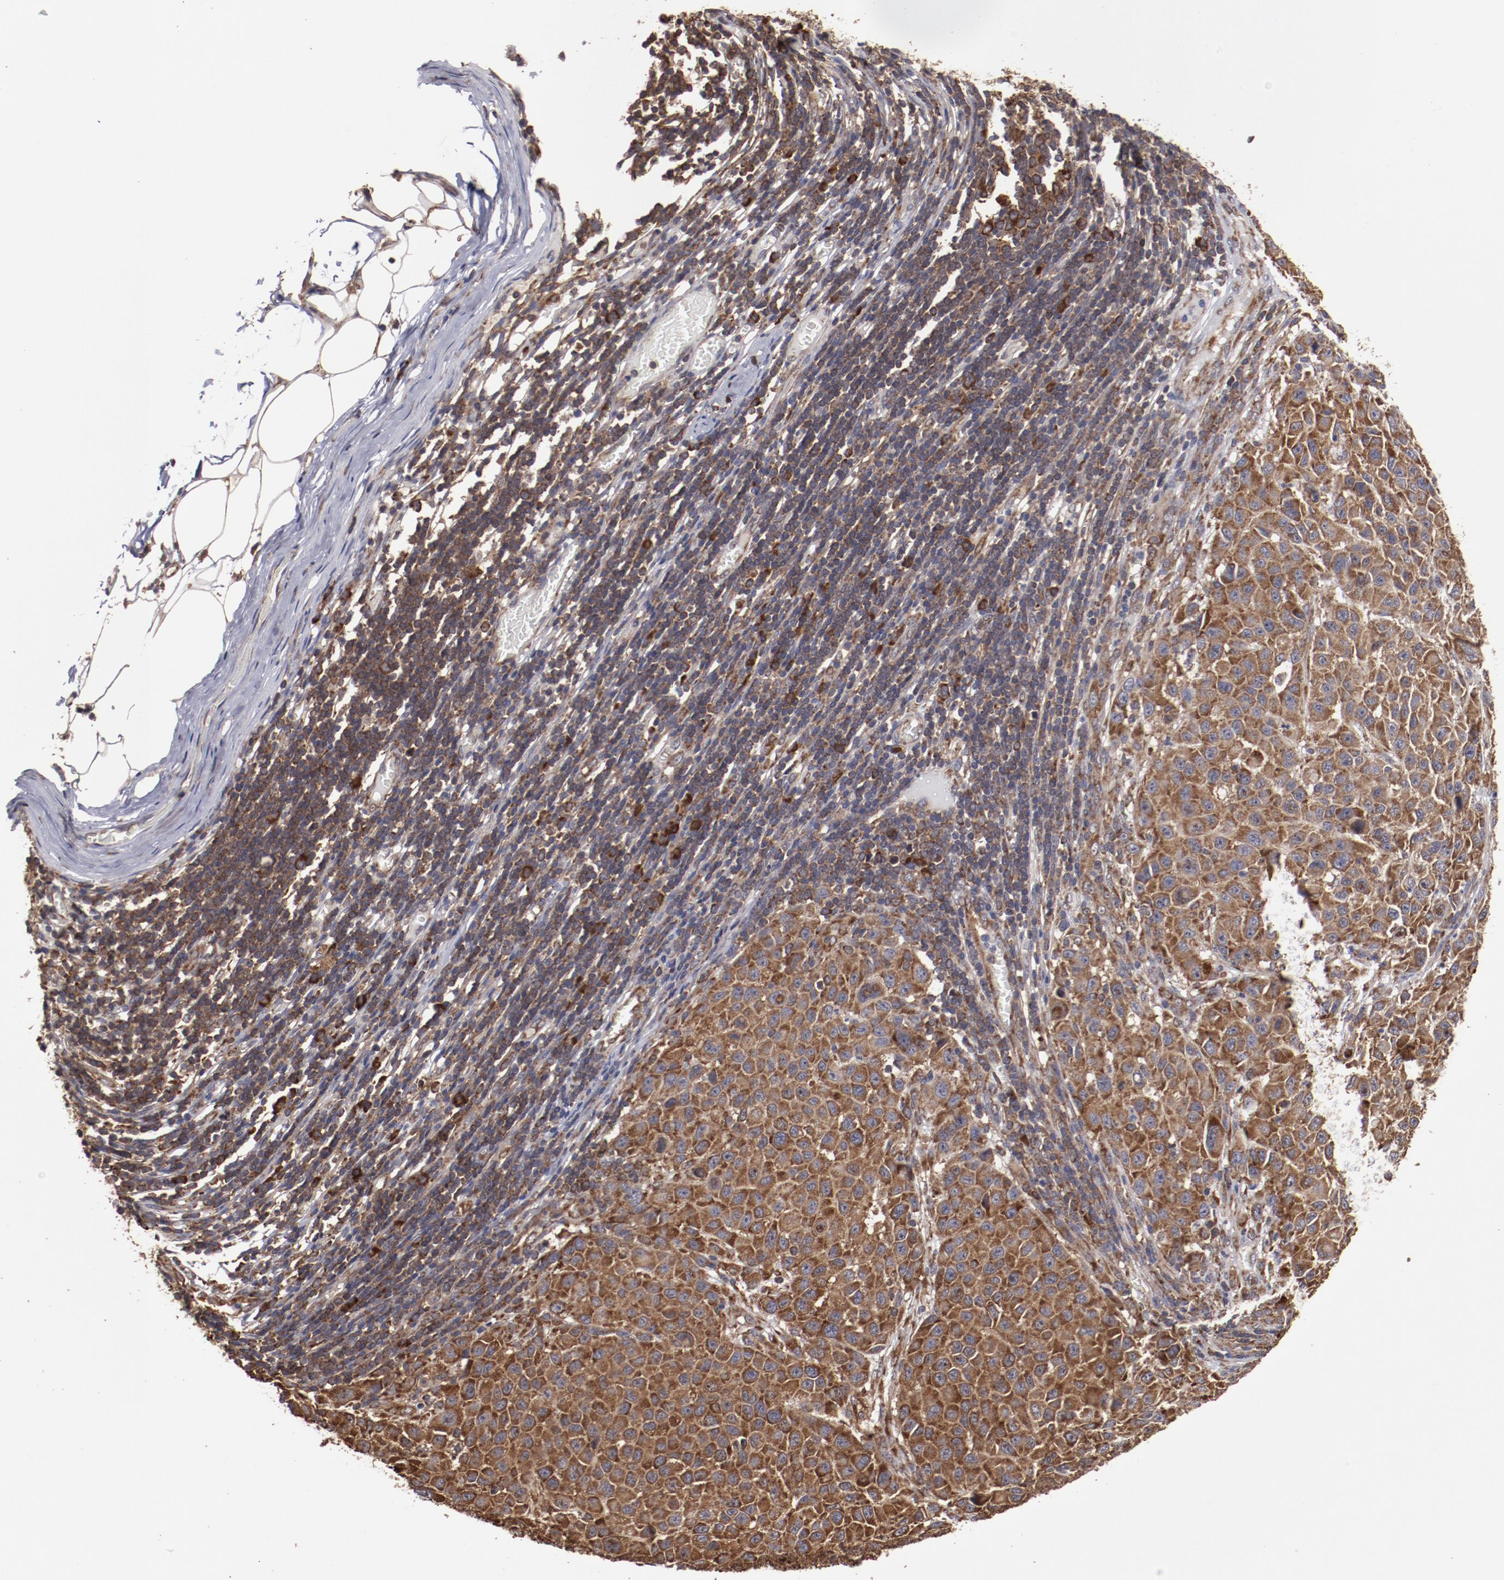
{"staining": {"intensity": "strong", "quantity": ">75%", "location": "cytoplasmic/membranous"}, "tissue": "melanoma", "cell_type": "Tumor cells", "image_type": "cancer", "snomed": [{"axis": "morphology", "description": "Malignant melanoma, Metastatic site"}, {"axis": "topography", "description": "Lymph node"}], "caption": "Immunohistochemical staining of human malignant melanoma (metastatic site) displays high levels of strong cytoplasmic/membranous protein positivity in approximately >75% of tumor cells.", "gene": "RPS4Y1", "patient": {"sex": "male", "age": 61}}